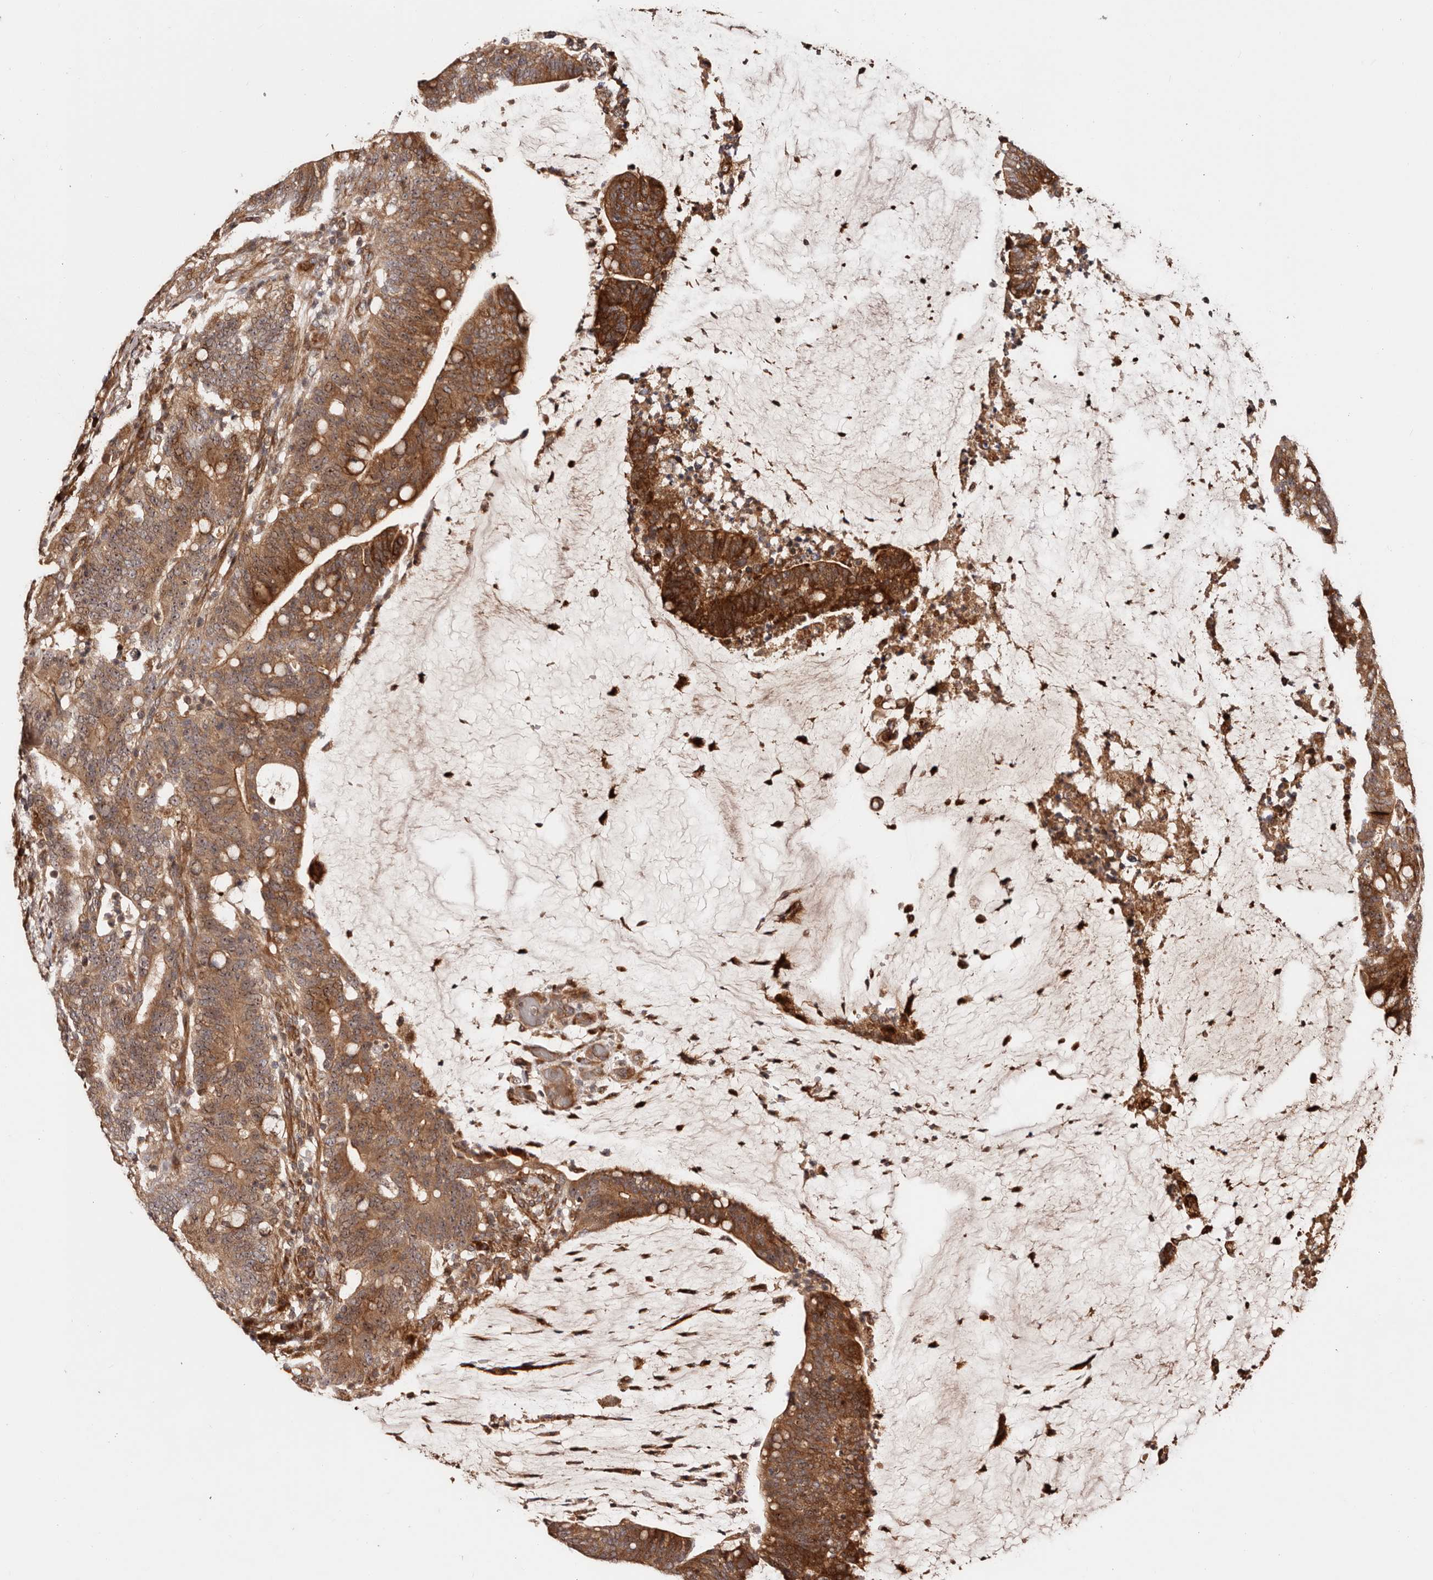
{"staining": {"intensity": "strong", "quantity": ">75%", "location": "cytoplasmic/membranous"}, "tissue": "colorectal cancer", "cell_type": "Tumor cells", "image_type": "cancer", "snomed": [{"axis": "morphology", "description": "Adenocarcinoma, NOS"}, {"axis": "topography", "description": "Colon"}], "caption": "There is high levels of strong cytoplasmic/membranous positivity in tumor cells of adenocarcinoma (colorectal), as demonstrated by immunohistochemical staining (brown color).", "gene": "PTPN22", "patient": {"sex": "female", "age": 66}}